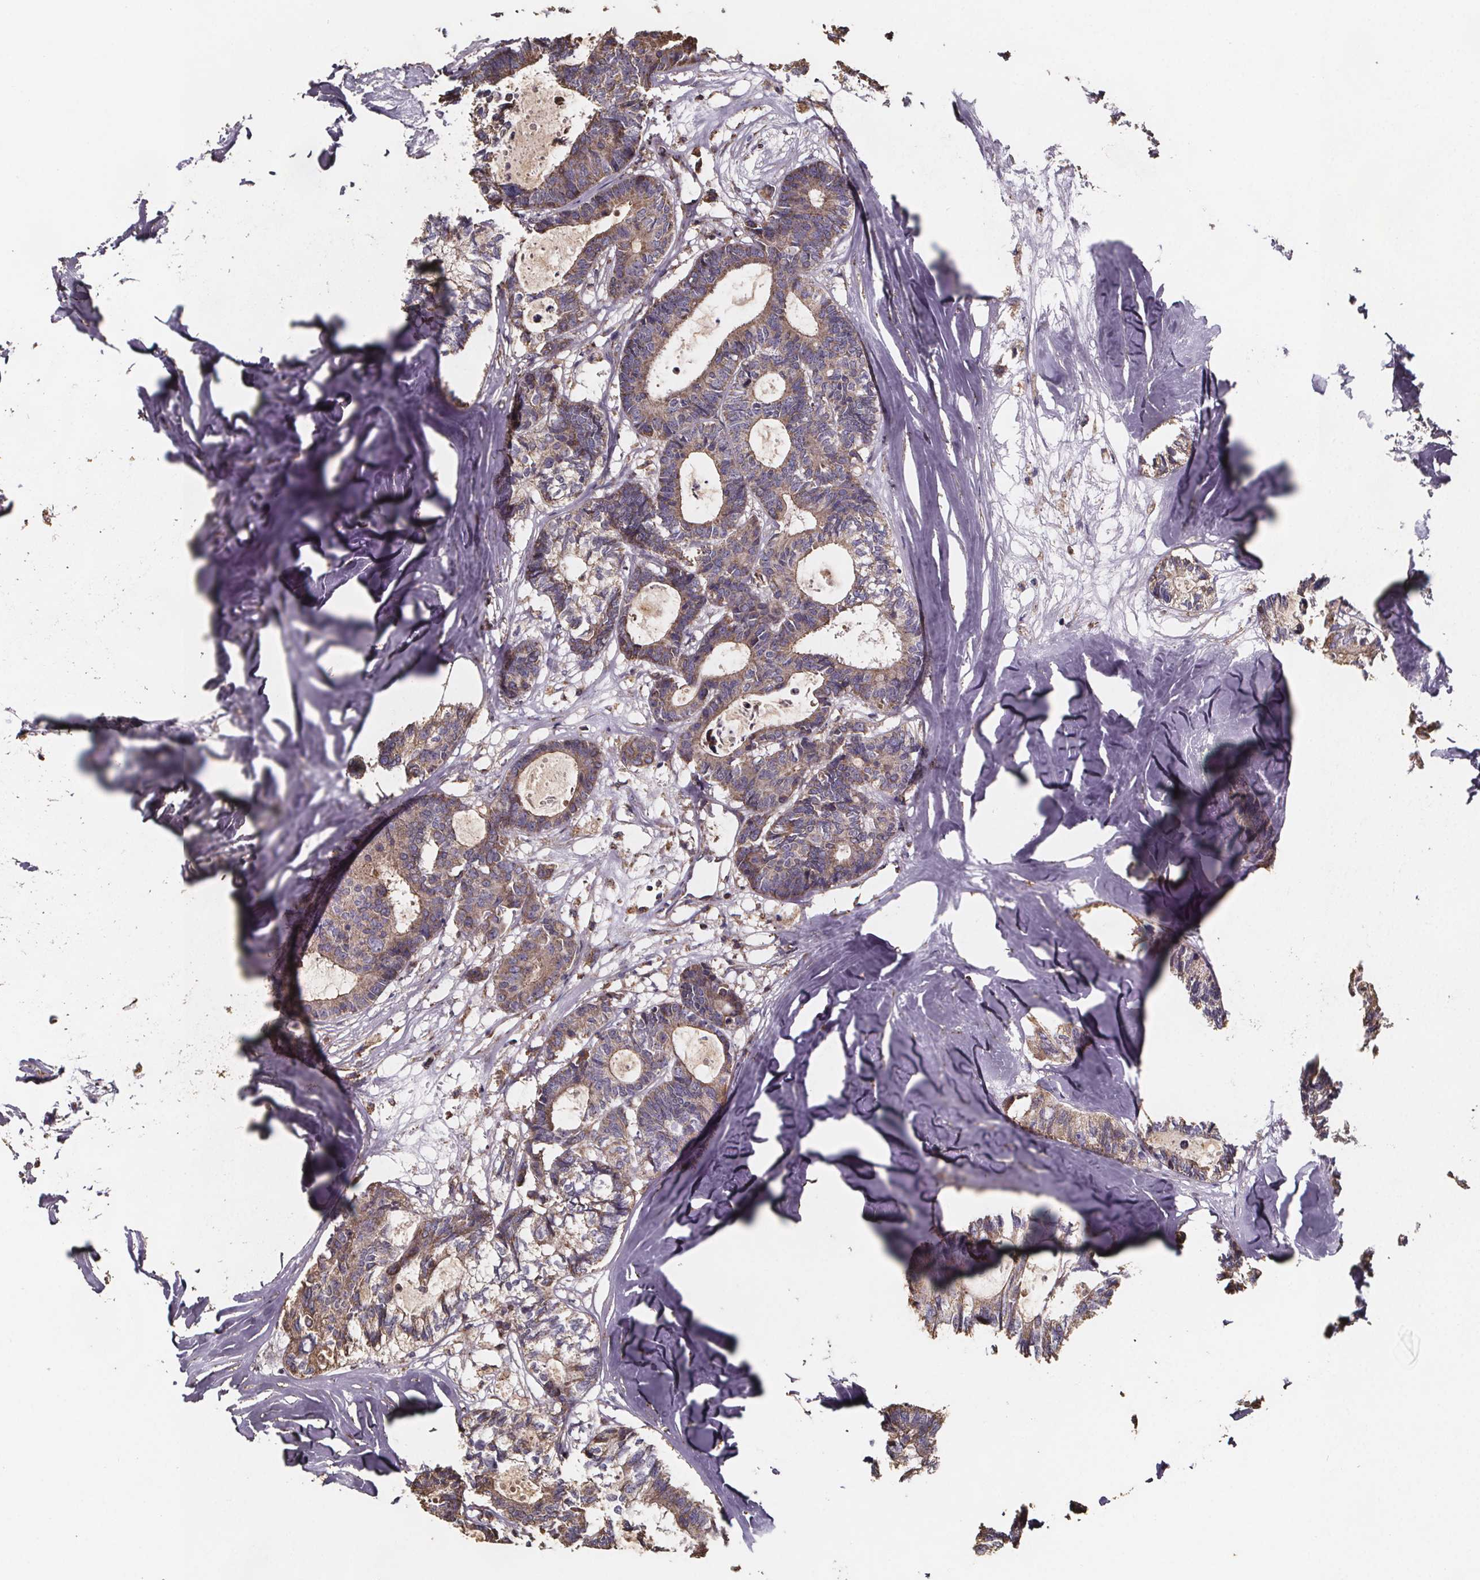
{"staining": {"intensity": "weak", "quantity": ">75%", "location": "cytoplasmic/membranous"}, "tissue": "colorectal cancer", "cell_type": "Tumor cells", "image_type": "cancer", "snomed": [{"axis": "morphology", "description": "Adenocarcinoma, NOS"}, {"axis": "topography", "description": "Colon"}, {"axis": "topography", "description": "Rectum"}], "caption": "Colorectal cancer stained with a brown dye exhibits weak cytoplasmic/membranous positive staining in approximately >75% of tumor cells.", "gene": "SLC35D2", "patient": {"sex": "male", "age": 57}}